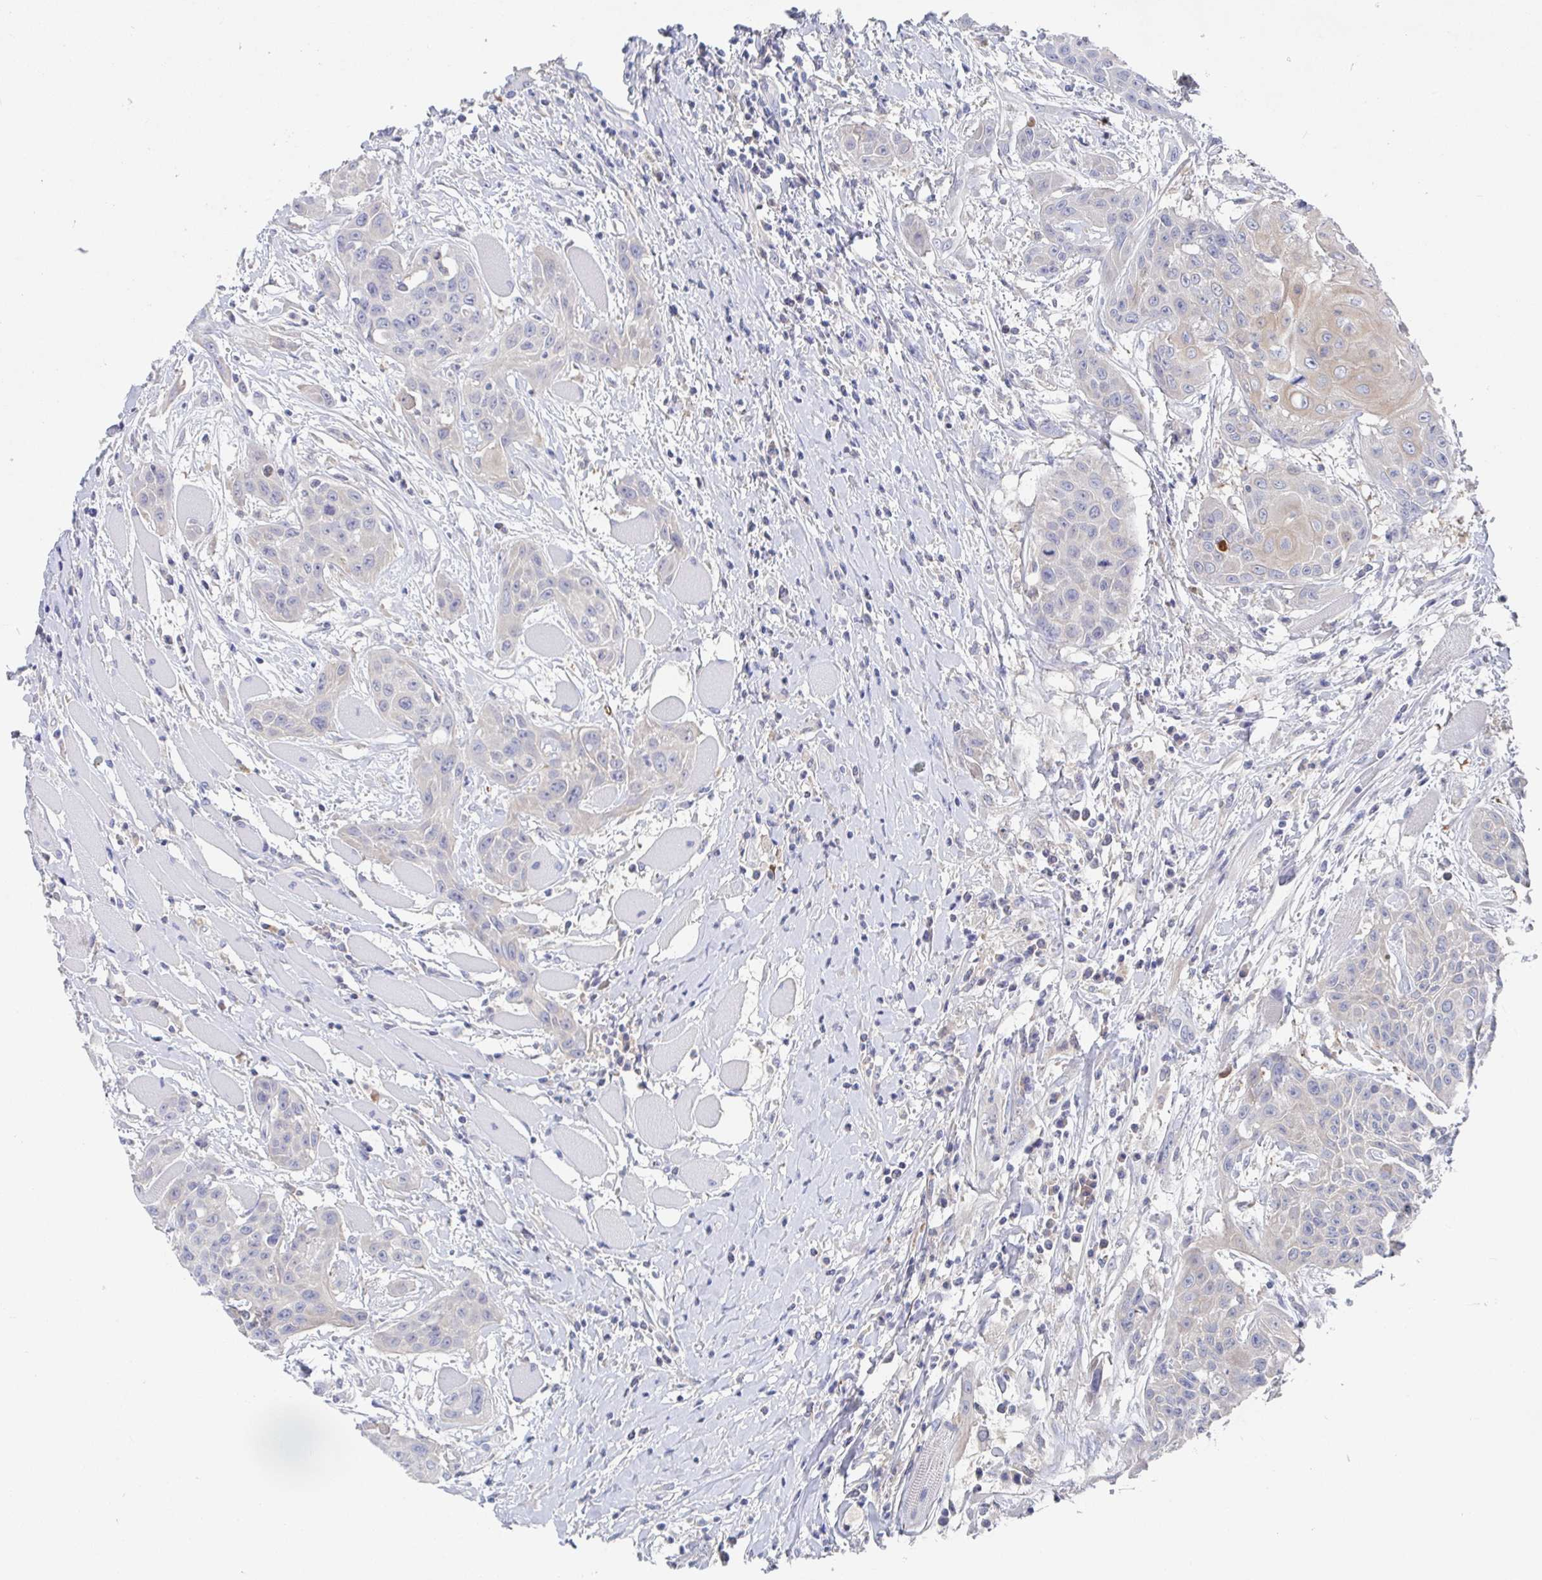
{"staining": {"intensity": "weak", "quantity": "25%-75%", "location": "cytoplasmic/membranous"}, "tissue": "head and neck cancer", "cell_type": "Tumor cells", "image_type": "cancer", "snomed": [{"axis": "morphology", "description": "Squamous cell carcinoma, NOS"}, {"axis": "topography", "description": "Head-Neck"}], "caption": "The immunohistochemical stain shows weak cytoplasmic/membranous expression in tumor cells of squamous cell carcinoma (head and neck) tissue. Immunohistochemistry (ihc) stains the protein in brown and the nuclei are stained blue.", "gene": "GPR148", "patient": {"sex": "female", "age": 73}}